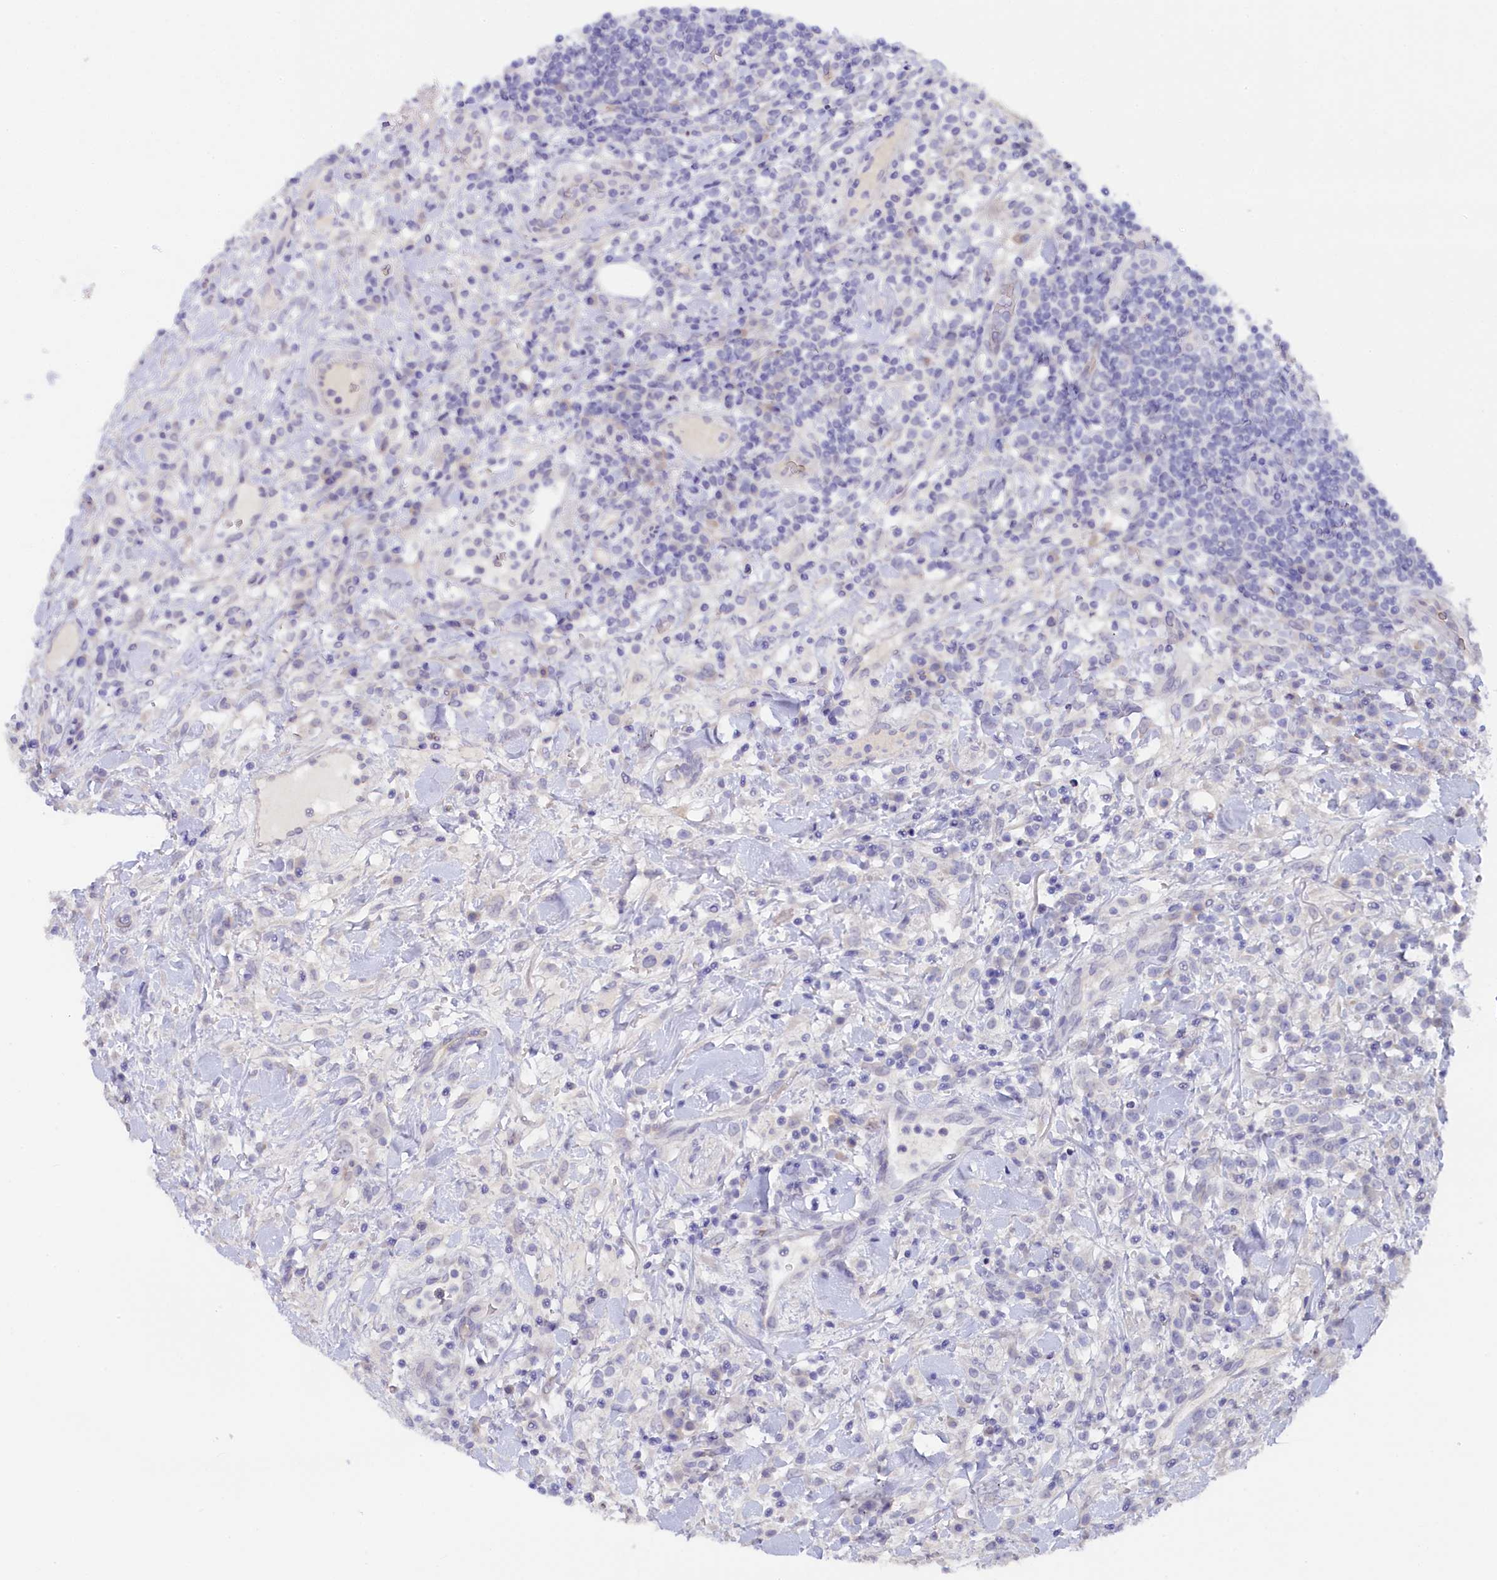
{"staining": {"intensity": "negative", "quantity": "none", "location": "none"}, "tissue": "lymphoma", "cell_type": "Tumor cells", "image_type": "cancer", "snomed": [{"axis": "morphology", "description": "Malignant lymphoma, non-Hodgkin's type, High grade"}, {"axis": "topography", "description": "Colon"}], "caption": "Immunohistochemical staining of malignant lymphoma, non-Hodgkin's type (high-grade) exhibits no significant staining in tumor cells. (Brightfield microscopy of DAB IHC at high magnification).", "gene": "ZSWIM4", "patient": {"sex": "female", "age": 53}}